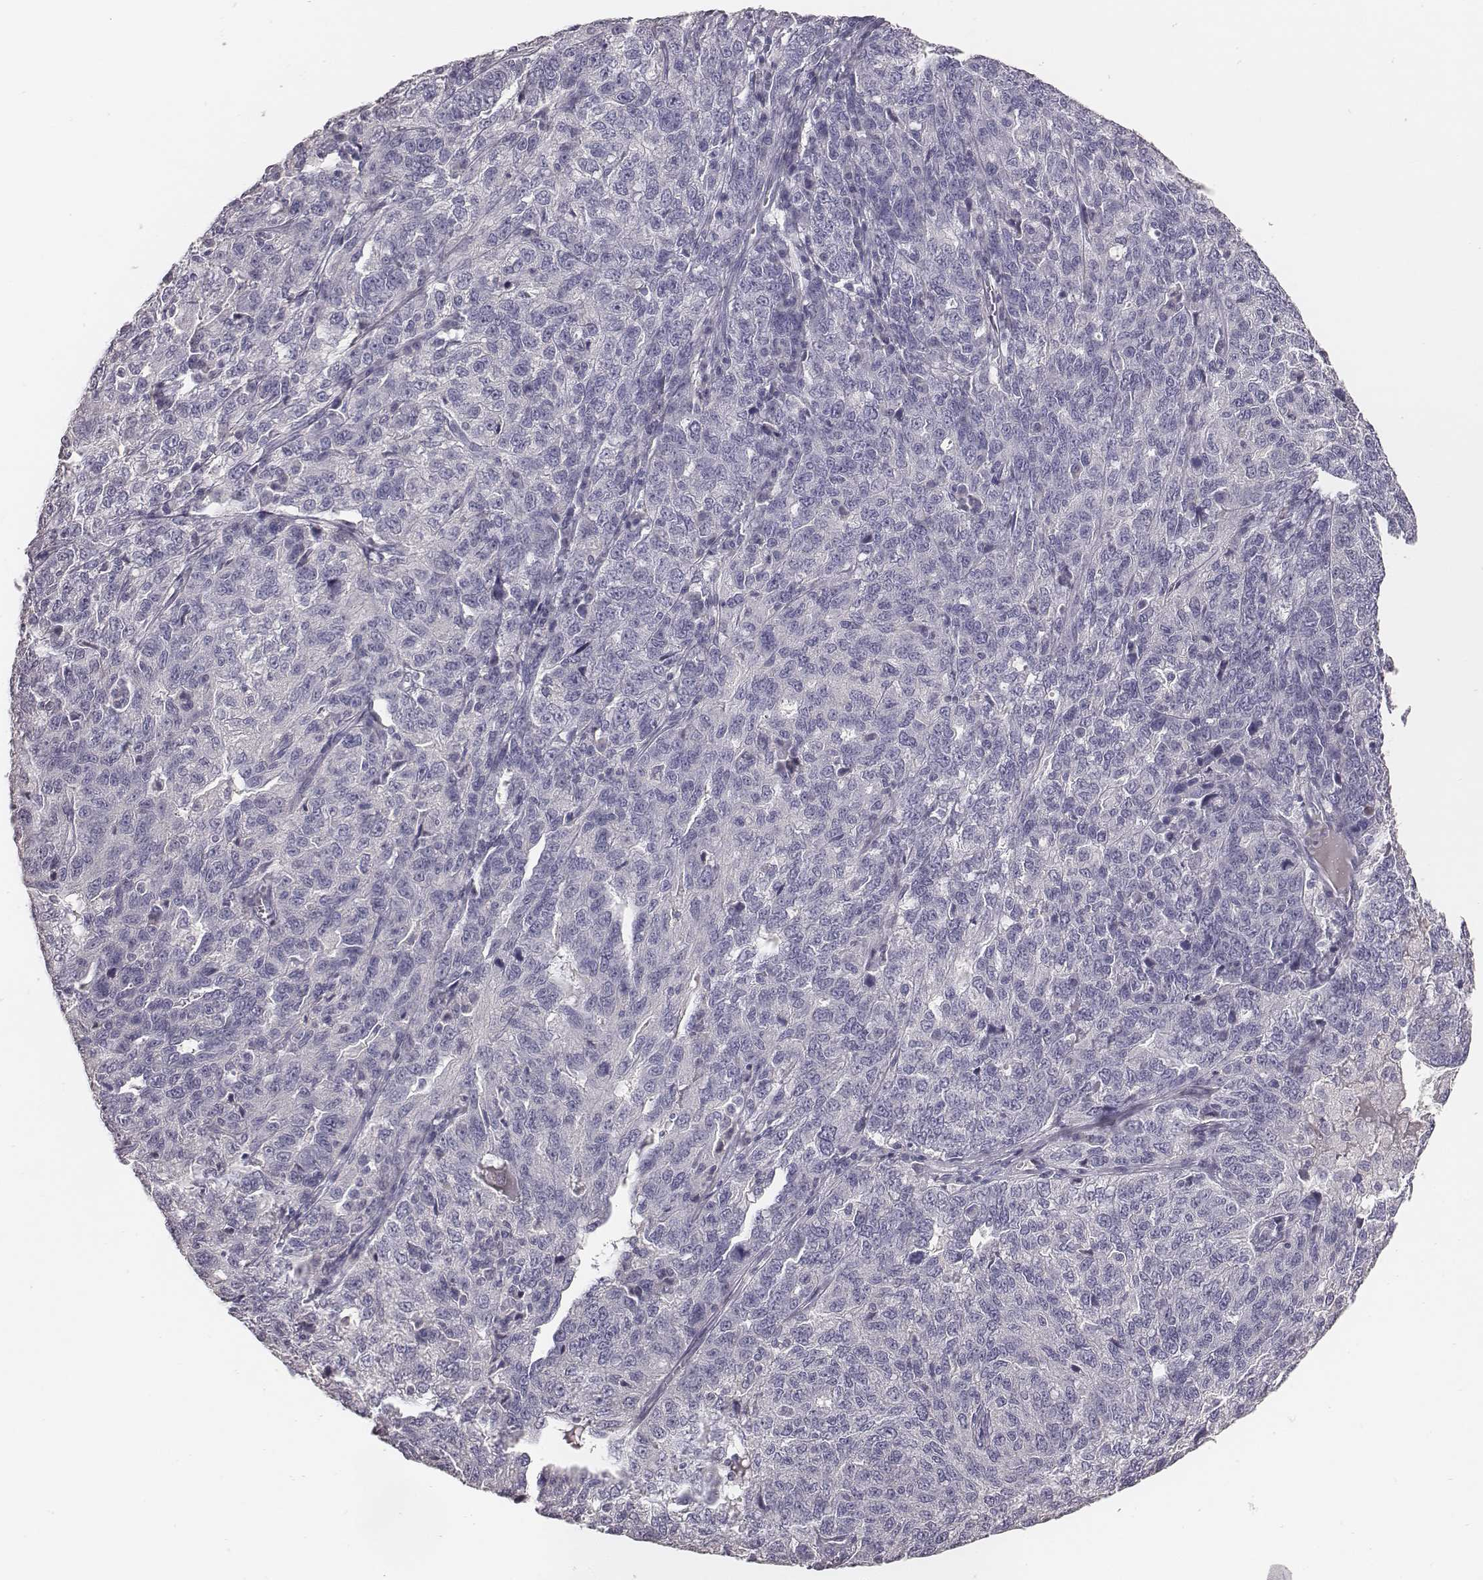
{"staining": {"intensity": "negative", "quantity": "none", "location": "none"}, "tissue": "ovarian cancer", "cell_type": "Tumor cells", "image_type": "cancer", "snomed": [{"axis": "morphology", "description": "Cystadenocarcinoma, serous, NOS"}, {"axis": "topography", "description": "Ovary"}], "caption": "Tumor cells show no significant protein positivity in serous cystadenocarcinoma (ovarian). Nuclei are stained in blue.", "gene": "MYH6", "patient": {"sex": "female", "age": 71}}